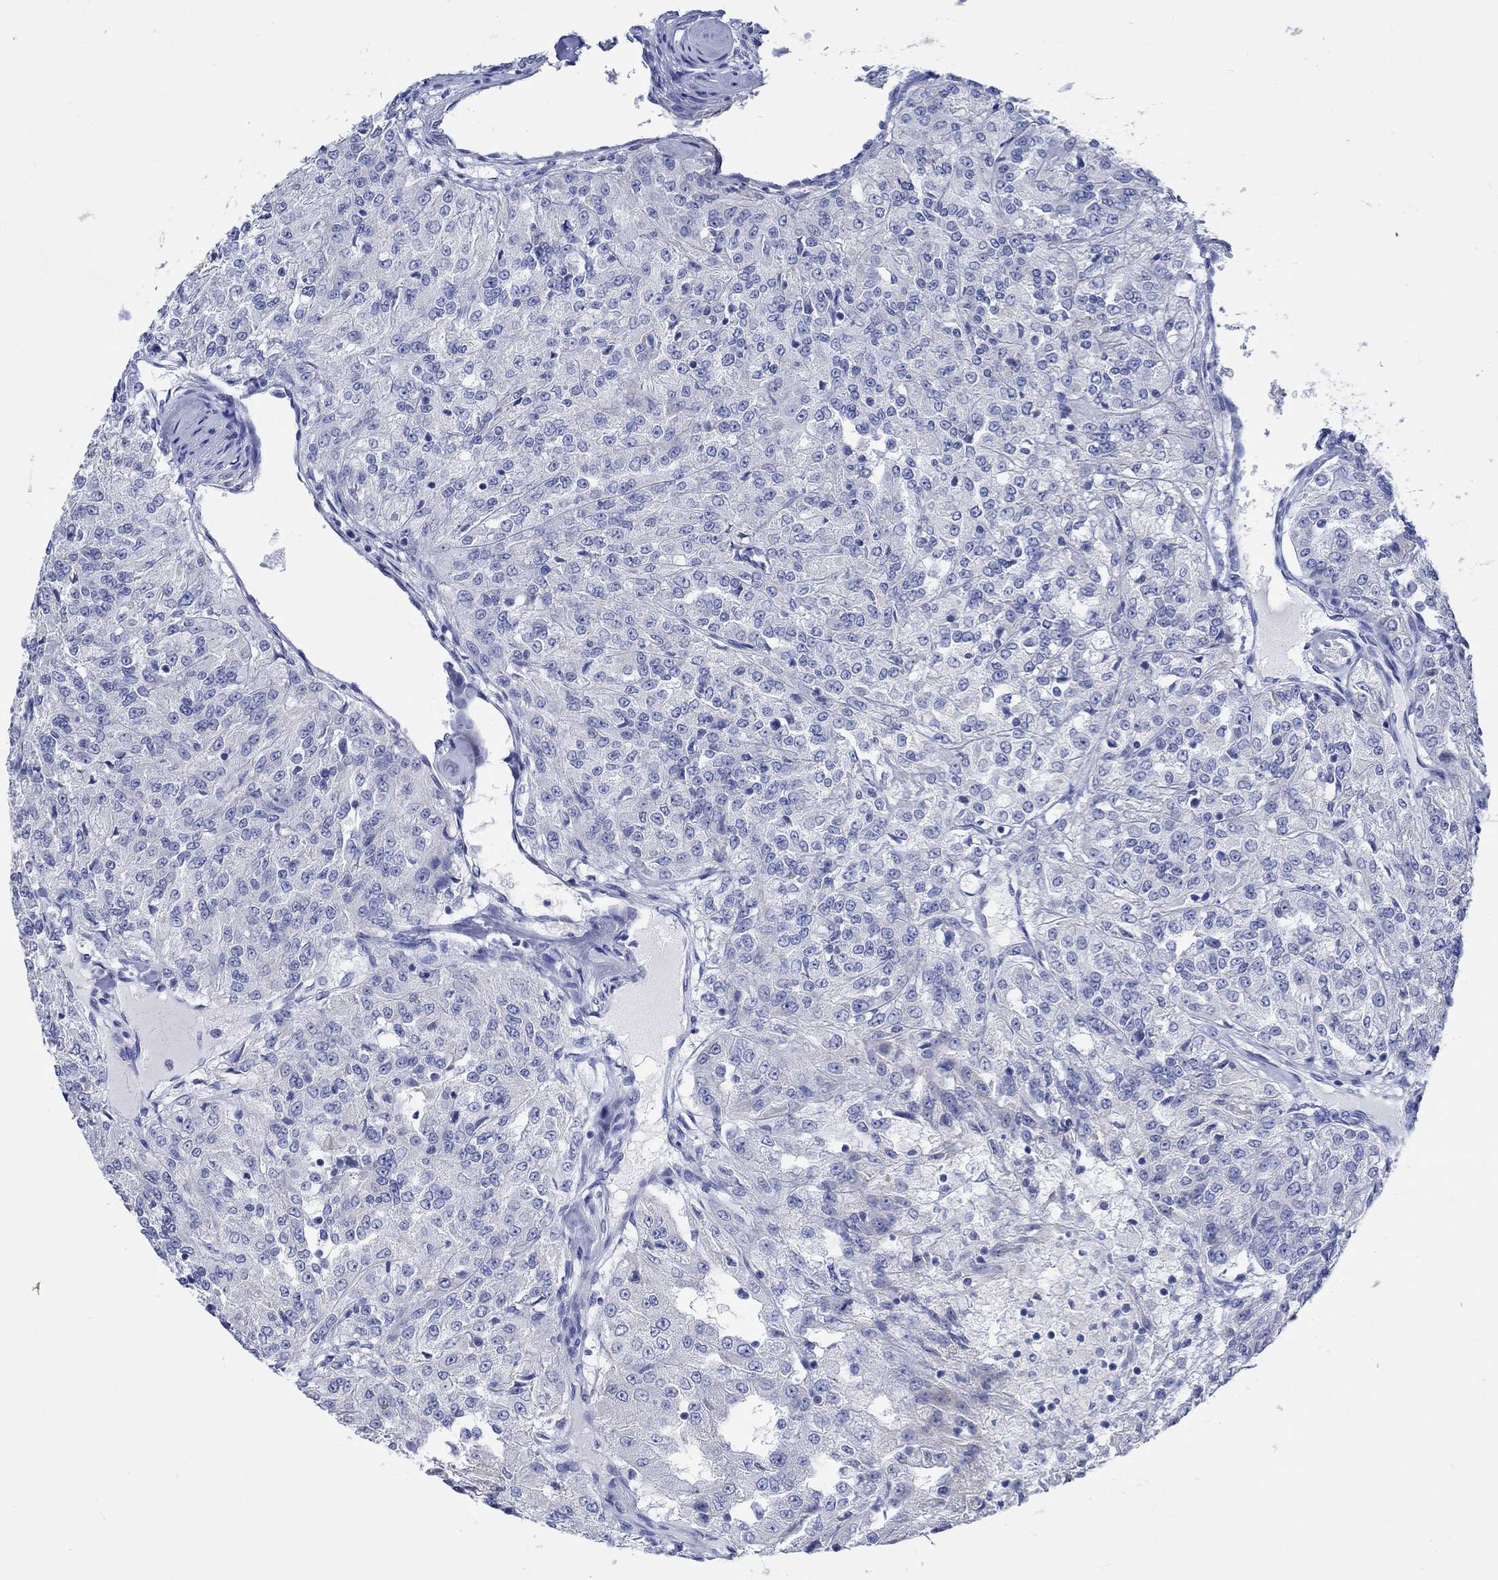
{"staining": {"intensity": "negative", "quantity": "none", "location": "none"}, "tissue": "renal cancer", "cell_type": "Tumor cells", "image_type": "cancer", "snomed": [{"axis": "morphology", "description": "Adenocarcinoma, NOS"}, {"axis": "topography", "description": "Kidney"}], "caption": "Immunohistochemistry of renal adenocarcinoma exhibits no positivity in tumor cells.", "gene": "CPLX2", "patient": {"sex": "female", "age": 63}}